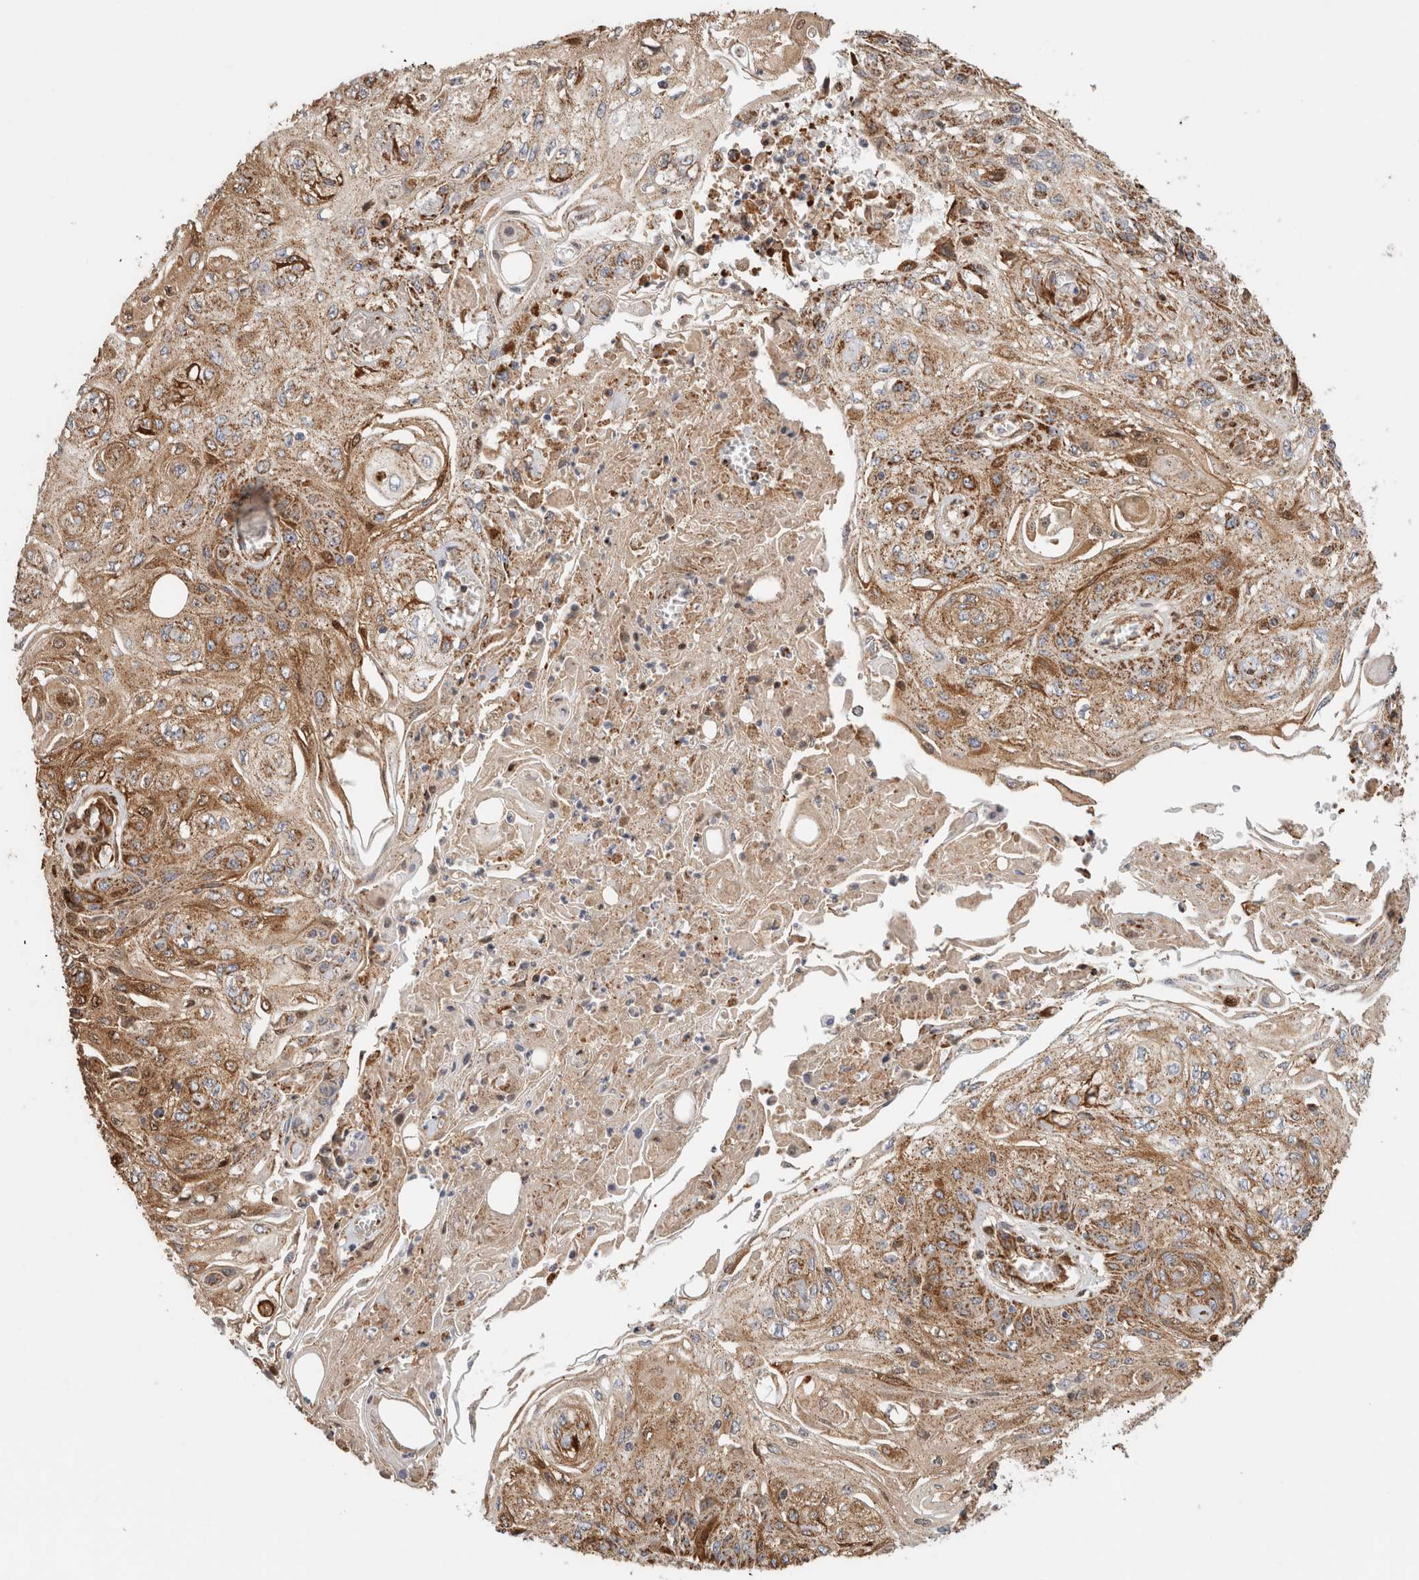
{"staining": {"intensity": "moderate", "quantity": ">75%", "location": "cytoplasmic/membranous"}, "tissue": "skin cancer", "cell_type": "Tumor cells", "image_type": "cancer", "snomed": [{"axis": "morphology", "description": "Squamous cell carcinoma, NOS"}, {"axis": "morphology", "description": "Squamous cell carcinoma, metastatic, NOS"}, {"axis": "topography", "description": "Skin"}, {"axis": "topography", "description": "Lymph node"}], "caption": "This is an image of immunohistochemistry staining of metastatic squamous cell carcinoma (skin), which shows moderate expression in the cytoplasmic/membranous of tumor cells.", "gene": "C1QBP", "patient": {"sex": "male", "age": 75}}